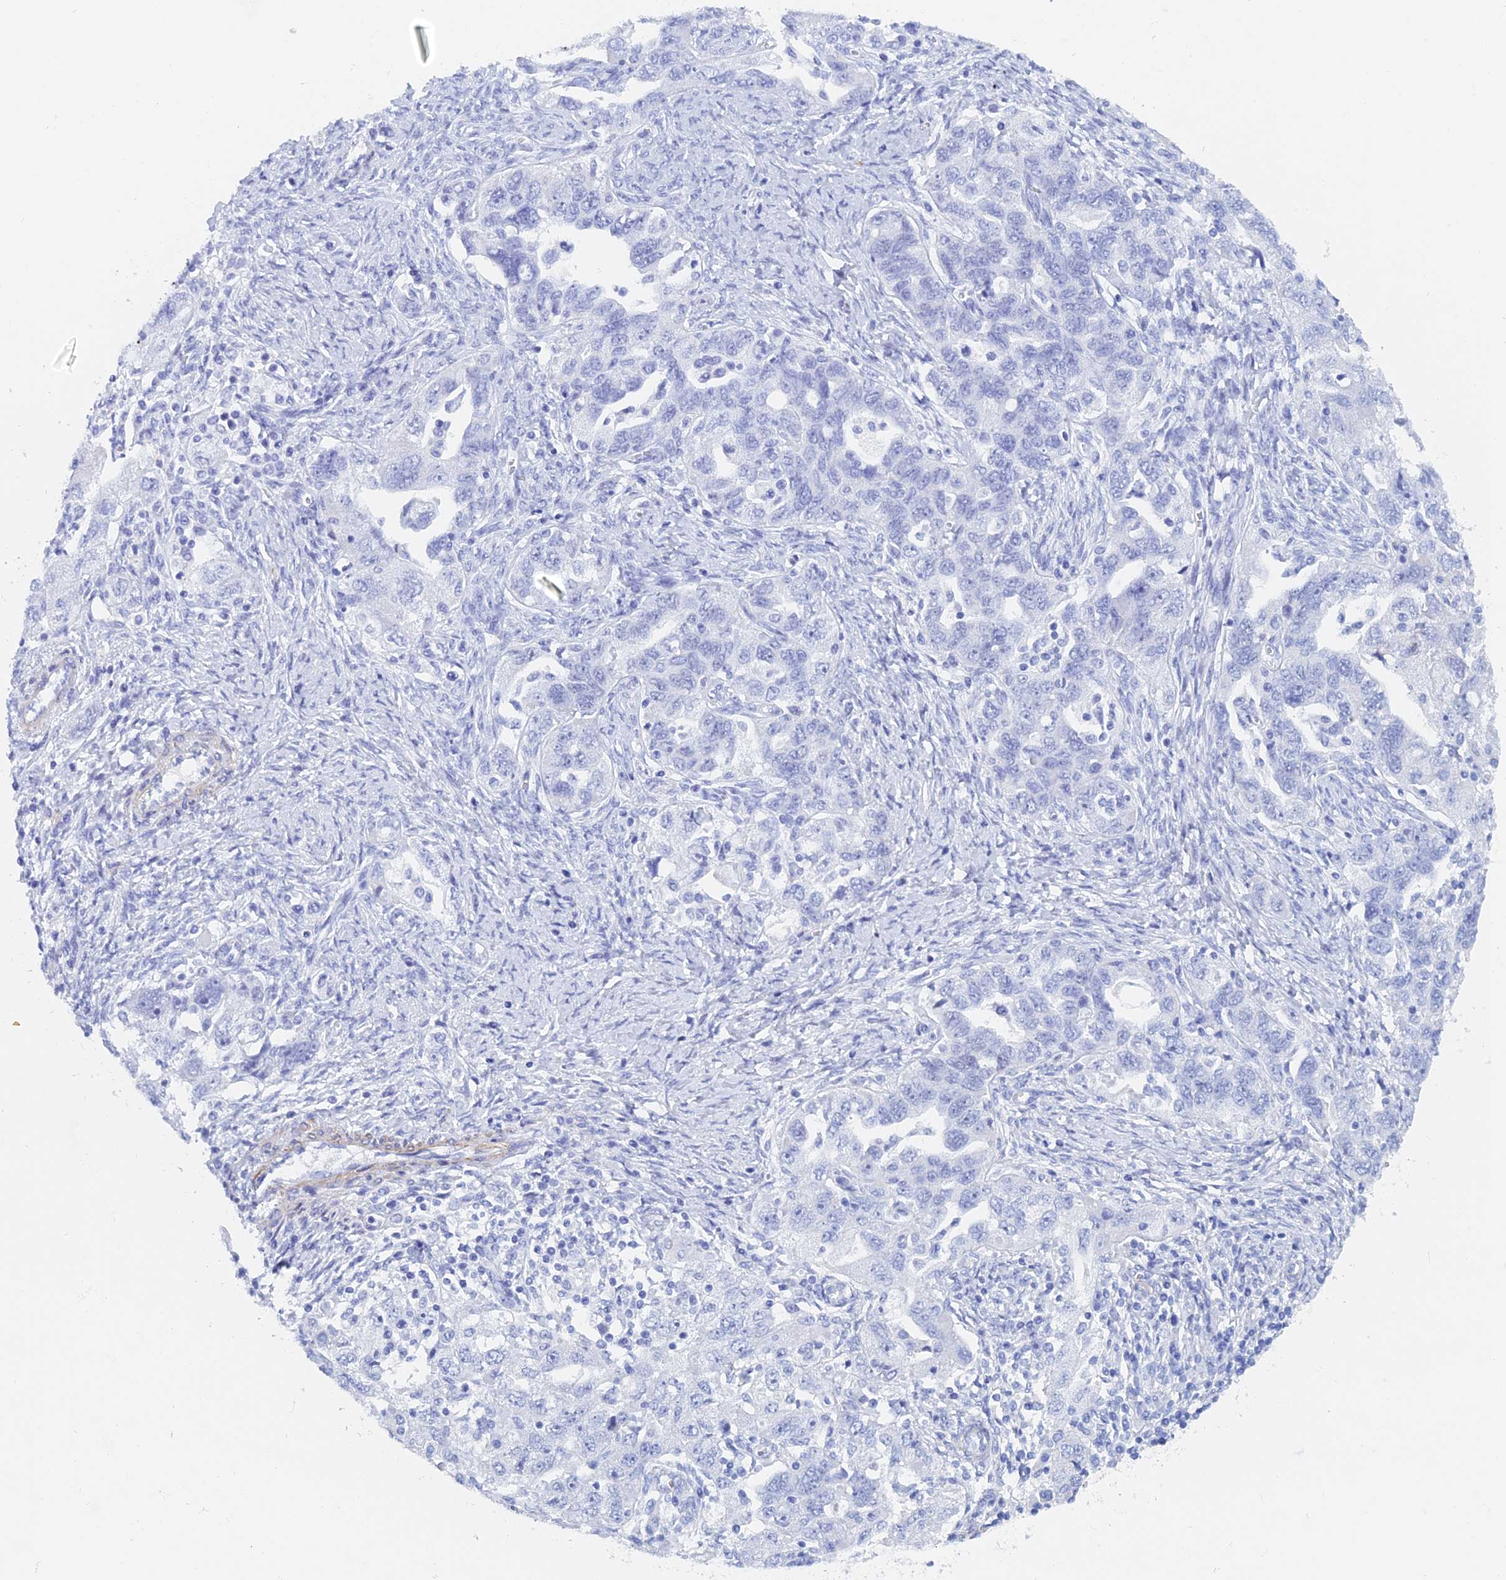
{"staining": {"intensity": "negative", "quantity": "none", "location": "none"}, "tissue": "ovarian cancer", "cell_type": "Tumor cells", "image_type": "cancer", "snomed": [{"axis": "morphology", "description": "Carcinoma, NOS"}, {"axis": "morphology", "description": "Cystadenocarcinoma, serous, NOS"}, {"axis": "topography", "description": "Ovary"}], "caption": "Micrograph shows no protein staining in tumor cells of ovarian cancer (serous cystadenocarcinoma) tissue. (Stains: DAB IHC with hematoxylin counter stain, Microscopy: brightfield microscopy at high magnification).", "gene": "KCNK18", "patient": {"sex": "female", "age": 69}}